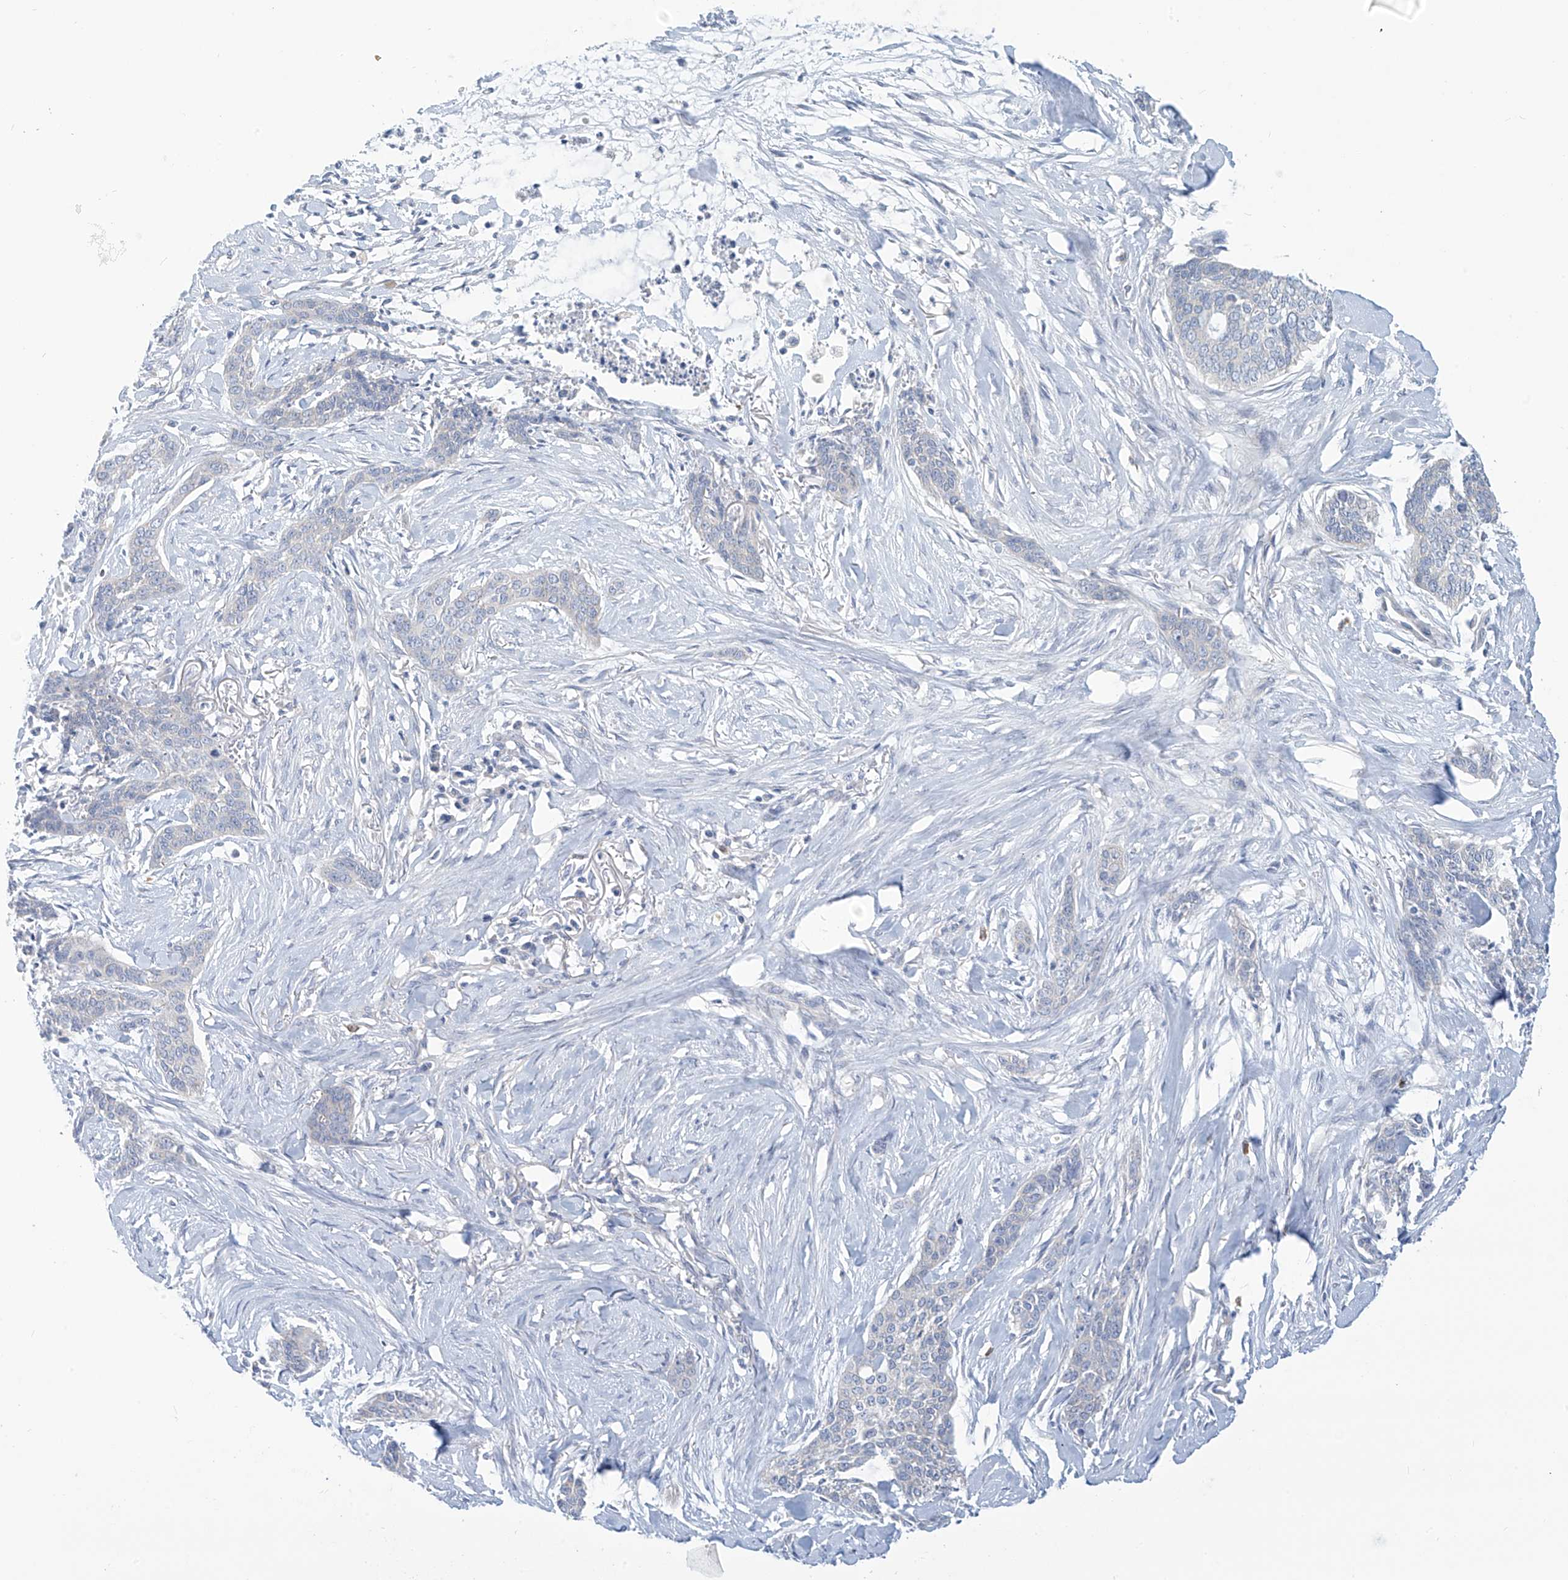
{"staining": {"intensity": "negative", "quantity": "none", "location": "none"}, "tissue": "skin cancer", "cell_type": "Tumor cells", "image_type": "cancer", "snomed": [{"axis": "morphology", "description": "Basal cell carcinoma"}, {"axis": "topography", "description": "Skin"}], "caption": "Tumor cells show no significant protein staining in skin basal cell carcinoma.", "gene": "SLC6A12", "patient": {"sex": "female", "age": 64}}